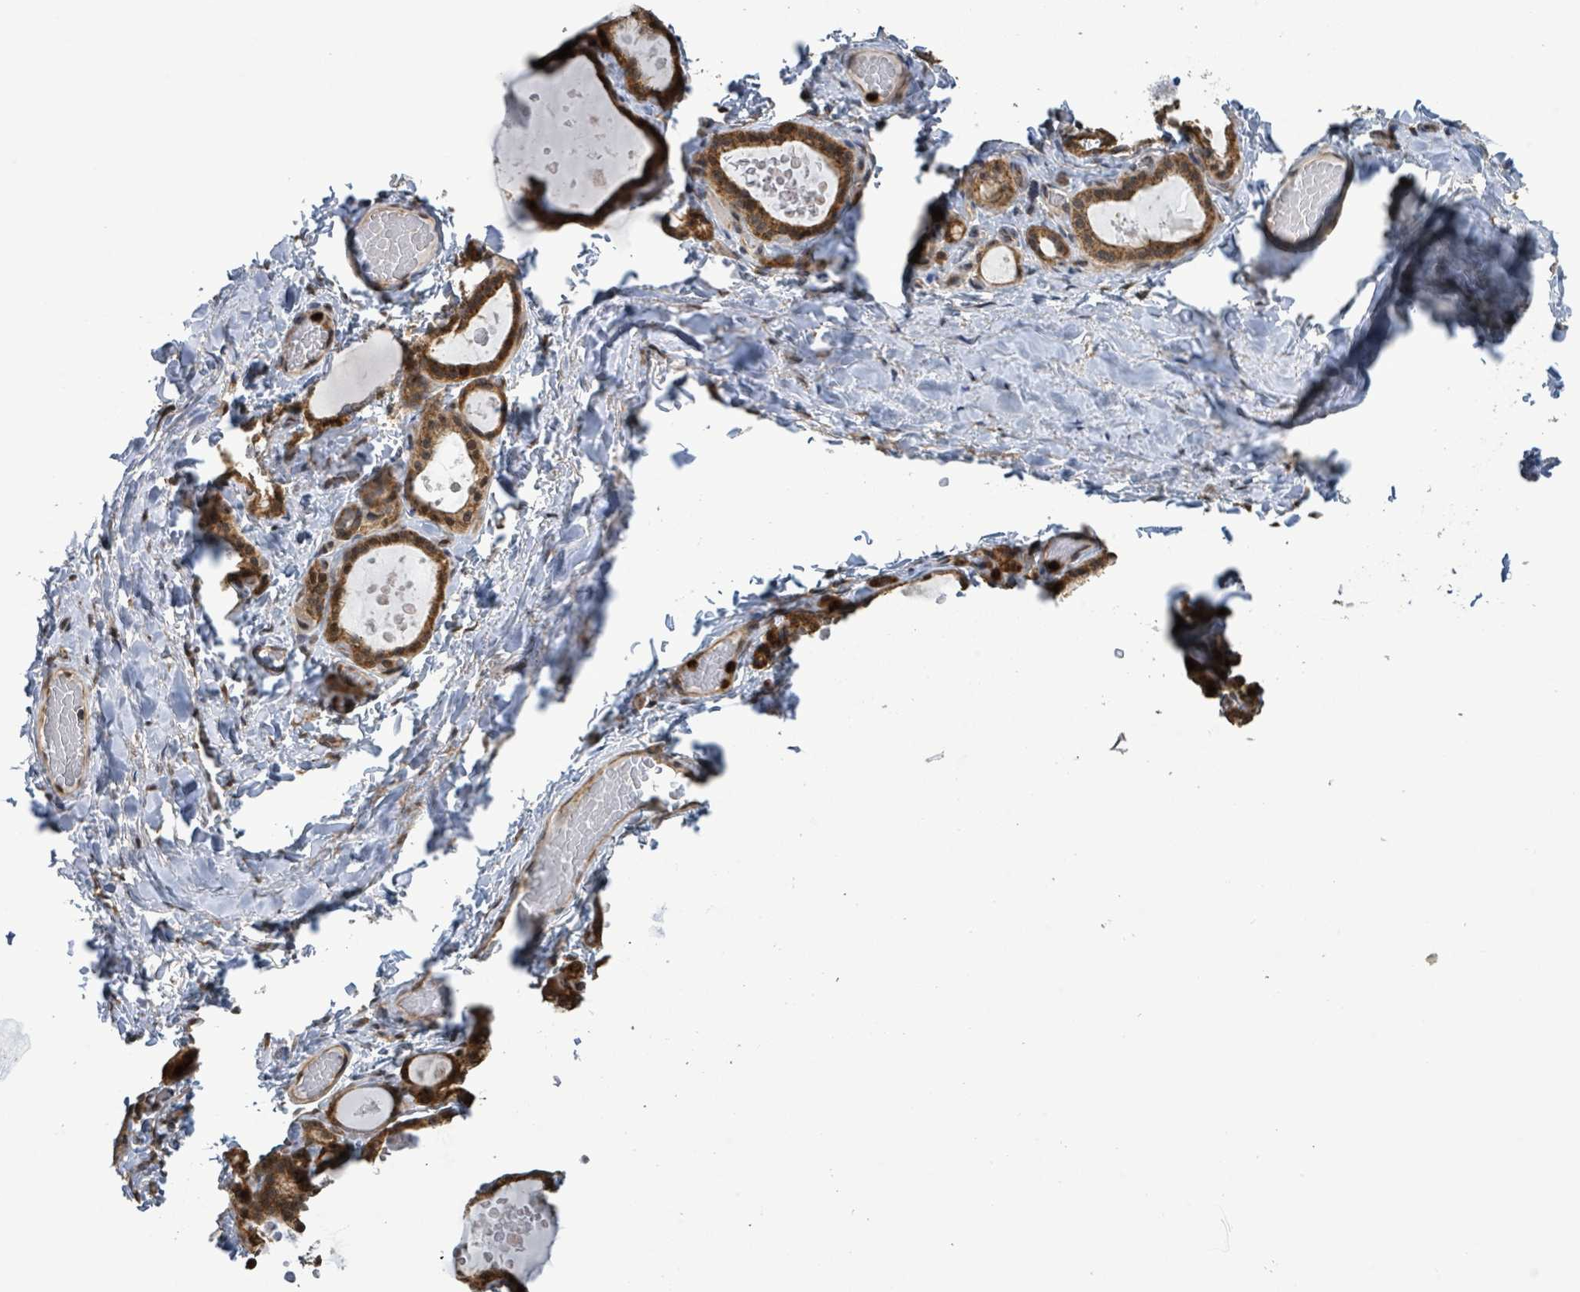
{"staining": {"intensity": "moderate", "quantity": ">75%", "location": "cytoplasmic/membranous,nuclear"}, "tissue": "thyroid gland", "cell_type": "Glandular cells", "image_type": "normal", "snomed": [{"axis": "morphology", "description": "Normal tissue, NOS"}, {"axis": "topography", "description": "Thyroid gland"}], "caption": "High-power microscopy captured an immunohistochemistry (IHC) histopathology image of unremarkable thyroid gland, revealing moderate cytoplasmic/membranous,nuclear staining in about >75% of glandular cells.", "gene": "COQ6", "patient": {"sex": "female", "age": 46}}